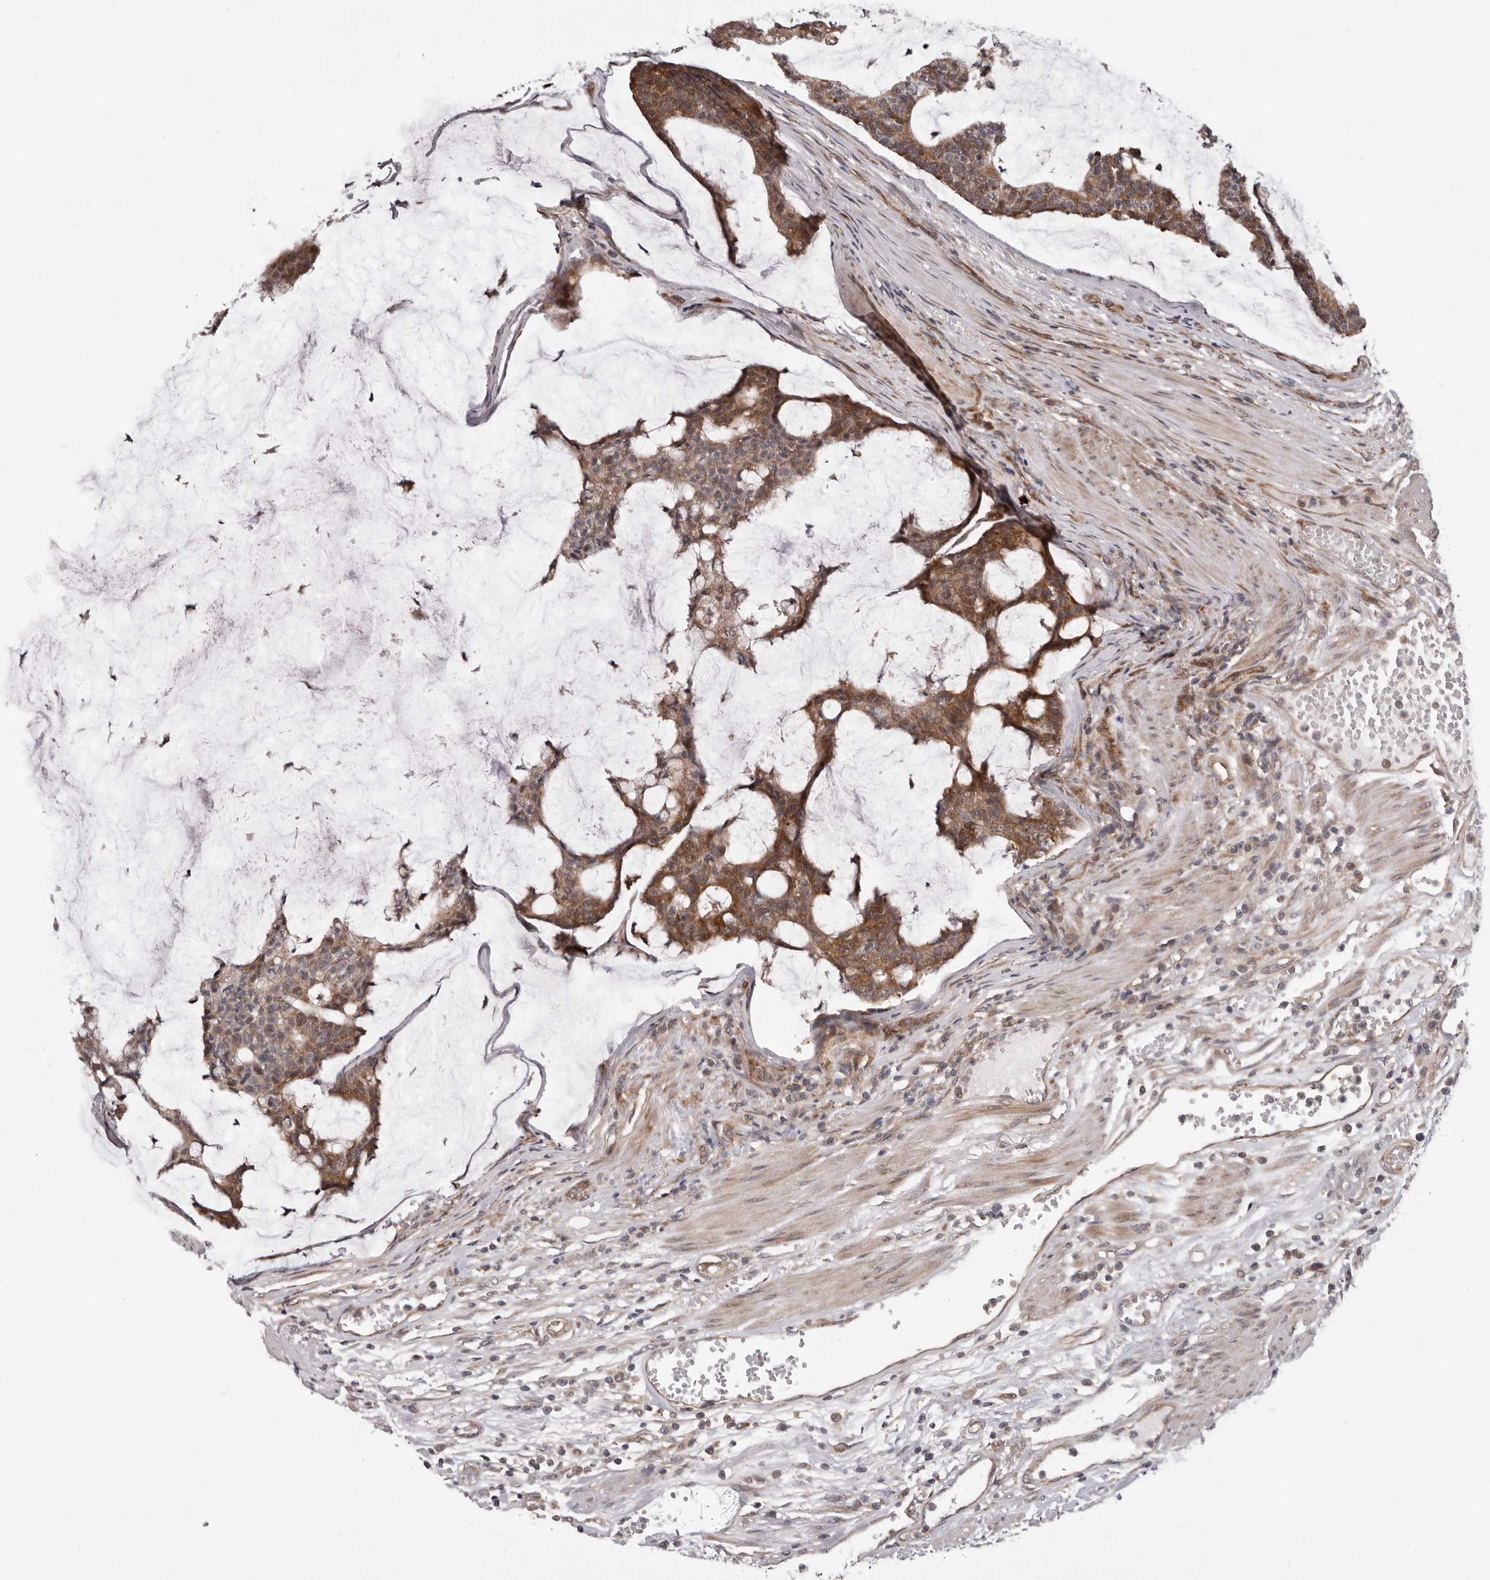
{"staining": {"intensity": "moderate", "quantity": ">75%", "location": "cytoplasmic/membranous"}, "tissue": "colorectal cancer", "cell_type": "Tumor cells", "image_type": "cancer", "snomed": [{"axis": "morphology", "description": "Adenocarcinoma, NOS"}, {"axis": "topography", "description": "Colon"}], "caption": "Immunohistochemical staining of colorectal adenocarcinoma reveals medium levels of moderate cytoplasmic/membranous staining in approximately >75% of tumor cells. The staining was performed using DAB (3,3'-diaminobenzidine) to visualize the protein expression in brown, while the nuclei were stained in blue with hematoxylin (Magnification: 20x).", "gene": "VPS37A", "patient": {"sex": "female", "age": 84}}